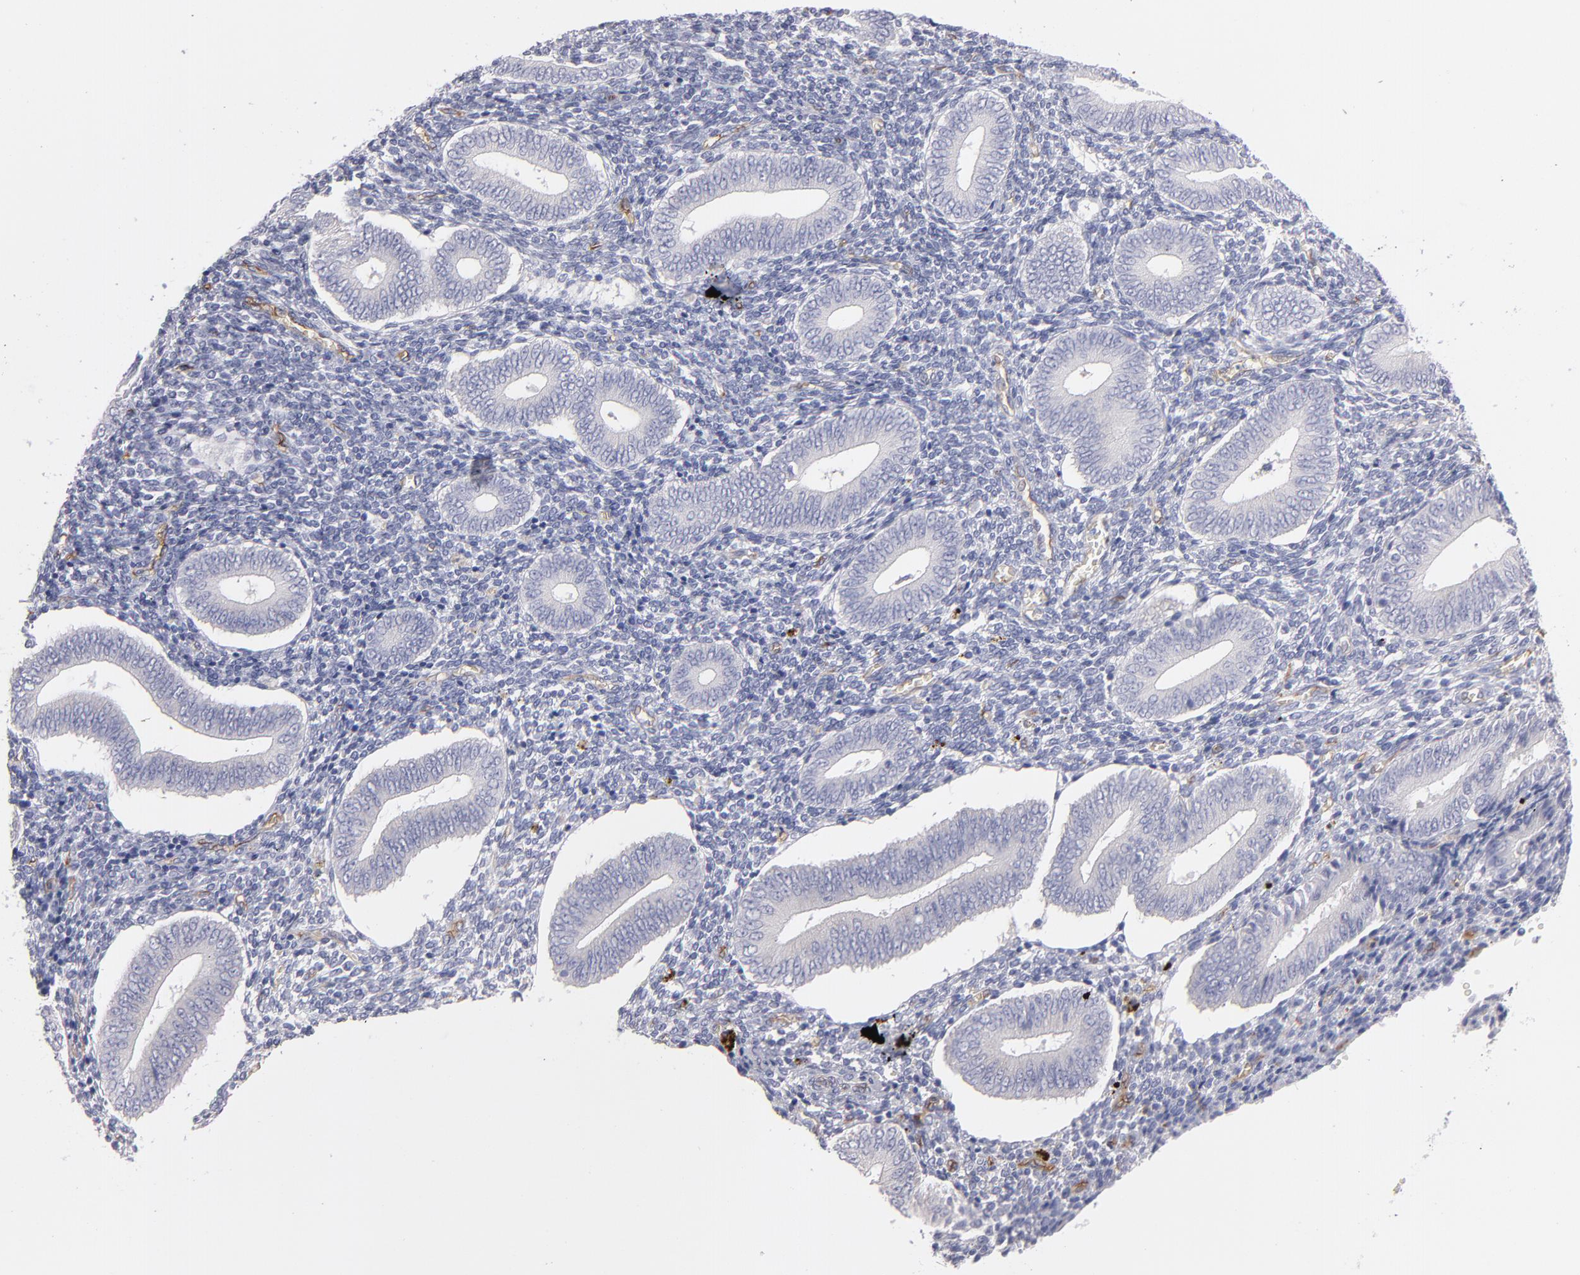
{"staining": {"intensity": "negative", "quantity": "none", "location": "none"}, "tissue": "endometrium", "cell_type": "Cells in endometrial stroma", "image_type": "normal", "snomed": [{"axis": "morphology", "description": "Normal tissue, NOS"}, {"axis": "topography", "description": "Uterus"}, {"axis": "topography", "description": "Endometrium"}], "caption": "Benign endometrium was stained to show a protein in brown. There is no significant staining in cells in endometrial stroma. (DAB immunohistochemistry (IHC), high magnification).", "gene": "PLVAP", "patient": {"sex": "female", "age": 33}}